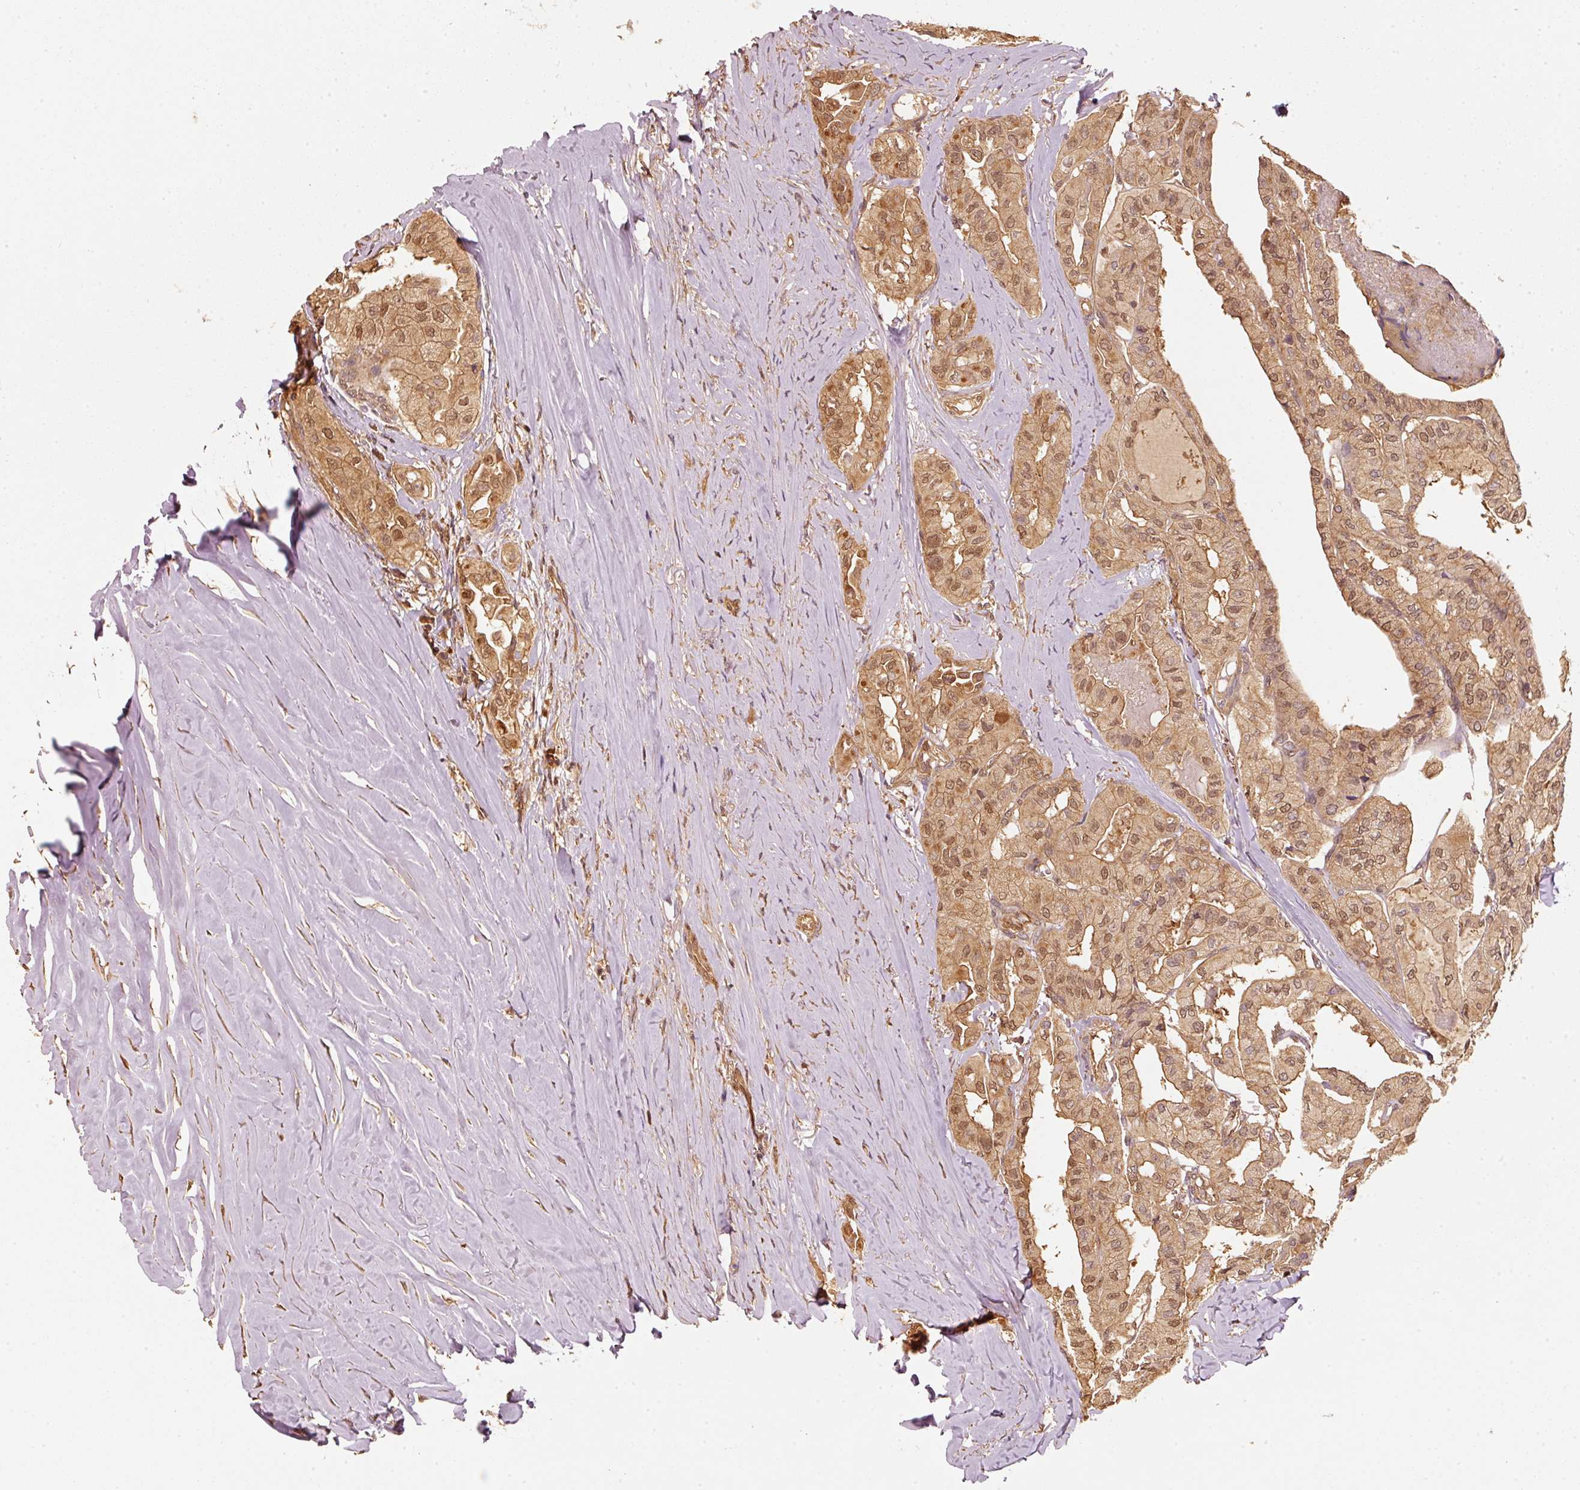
{"staining": {"intensity": "moderate", "quantity": ">75%", "location": "cytoplasmic/membranous,nuclear"}, "tissue": "thyroid cancer", "cell_type": "Tumor cells", "image_type": "cancer", "snomed": [{"axis": "morphology", "description": "Papillary adenocarcinoma, NOS"}, {"axis": "topography", "description": "Thyroid gland"}], "caption": "Immunohistochemical staining of human thyroid cancer (papillary adenocarcinoma) exhibits moderate cytoplasmic/membranous and nuclear protein staining in approximately >75% of tumor cells.", "gene": "STAU1", "patient": {"sex": "female", "age": 59}}